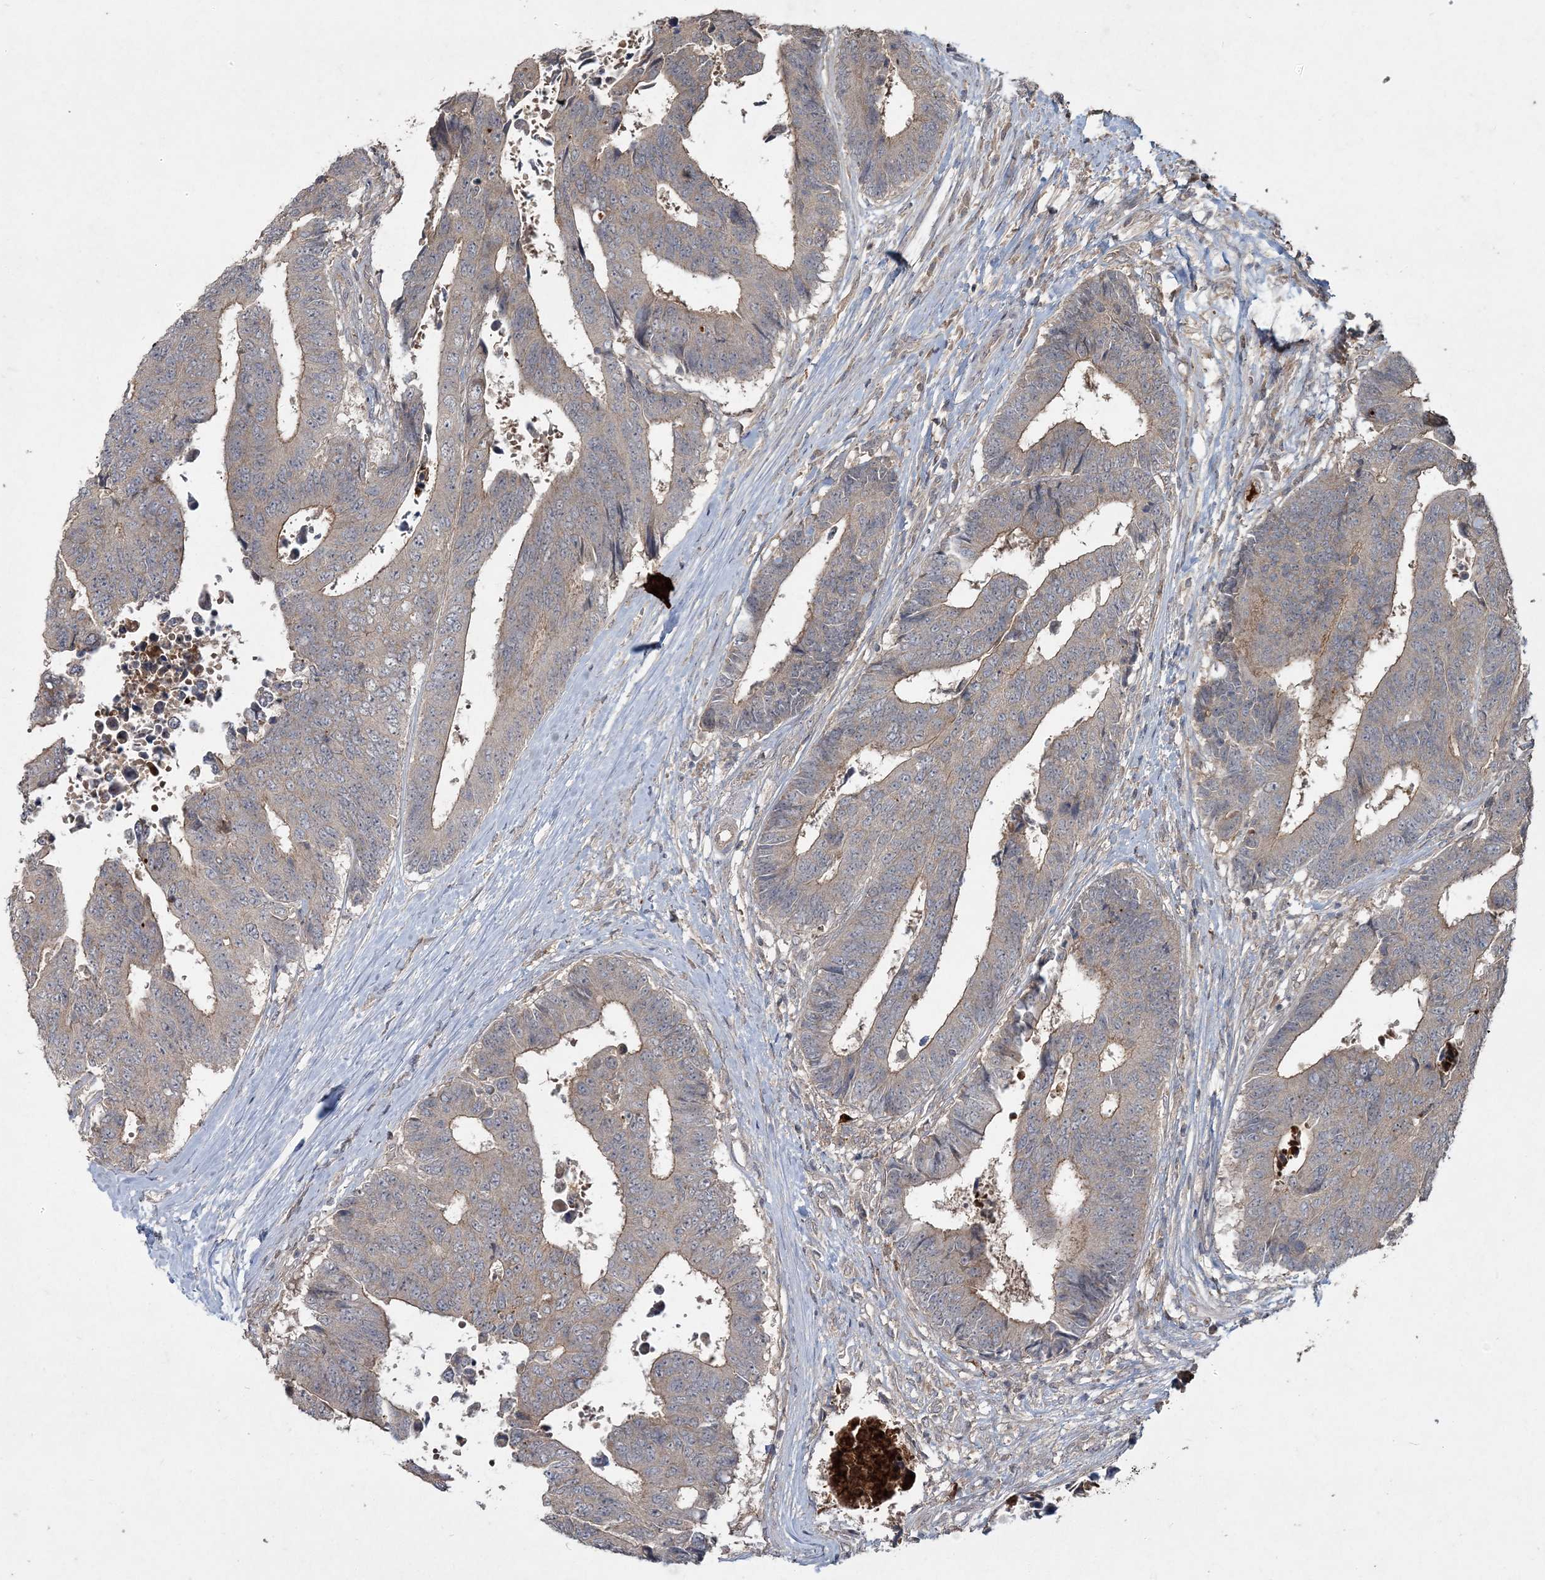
{"staining": {"intensity": "weak", "quantity": "<25%", "location": "cytoplasmic/membranous"}, "tissue": "colorectal cancer", "cell_type": "Tumor cells", "image_type": "cancer", "snomed": [{"axis": "morphology", "description": "Adenocarcinoma, NOS"}, {"axis": "topography", "description": "Rectum"}], "caption": "A high-resolution image shows IHC staining of adenocarcinoma (colorectal), which shows no significant expression in tumor cells. (IHC, brightfield microscopy, high magnification).", "gene": "SPRY1", "patient": {"sex": "male", "age": 84}}